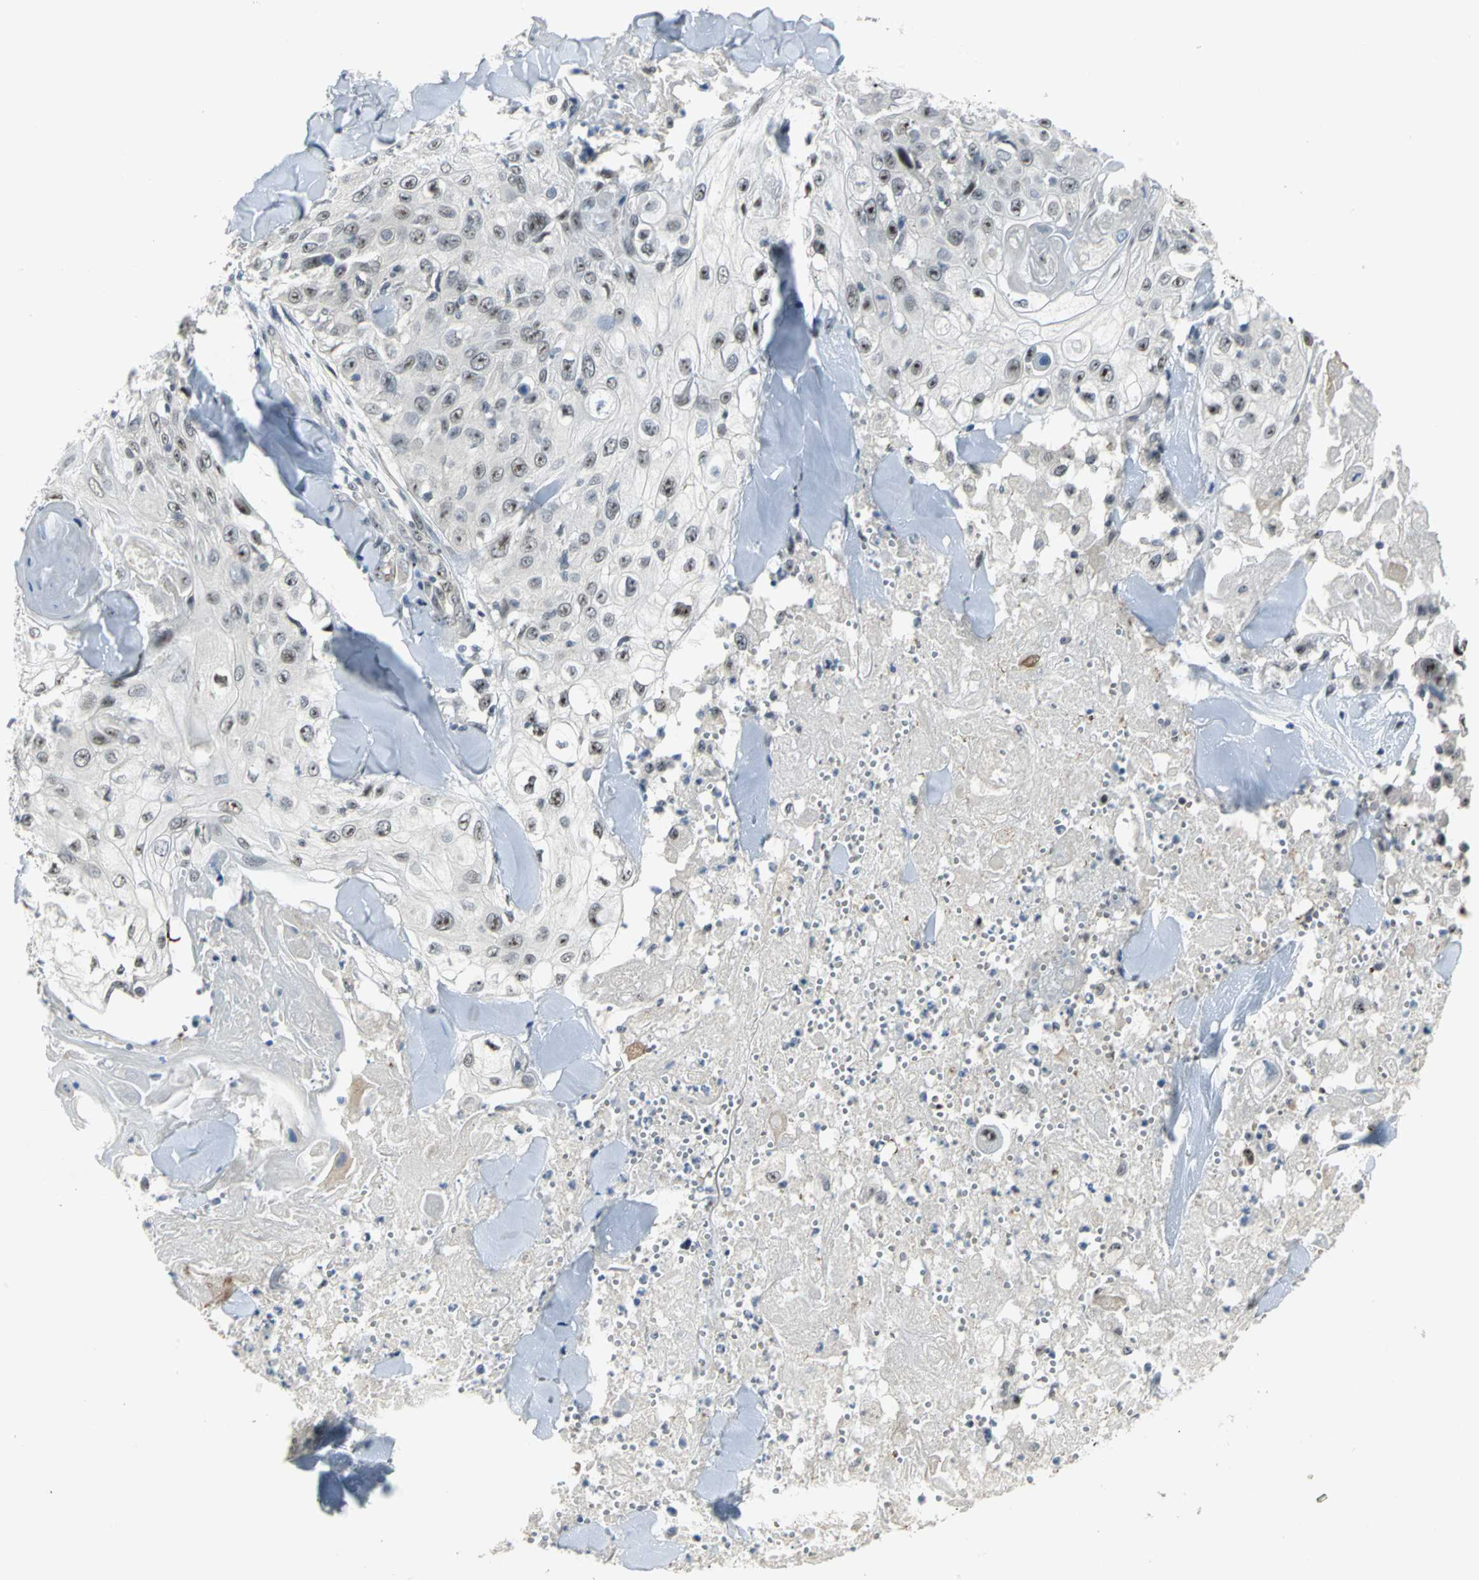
{"staining": {"intensity": "moderate", "quantity": "25%-75%", "location": "nuclear"}, "tissue": "skin cancer", "cell_type": "Tumor cells", "image_type": "cancer", "snomed": [{"axis": "morphology", "description": "Squamous cell carcinoma, NOS"}, {"axis": "topography", "description": "Skin"}], "caption": "Human squamous cell carcinoma (skin) stained for a protein (brown) displays moderate nuclear positive positivity in approximately 25%-75% of tumor cells.", "gene": "GLI3", "patient": {"sex": "male", "age": 86}}